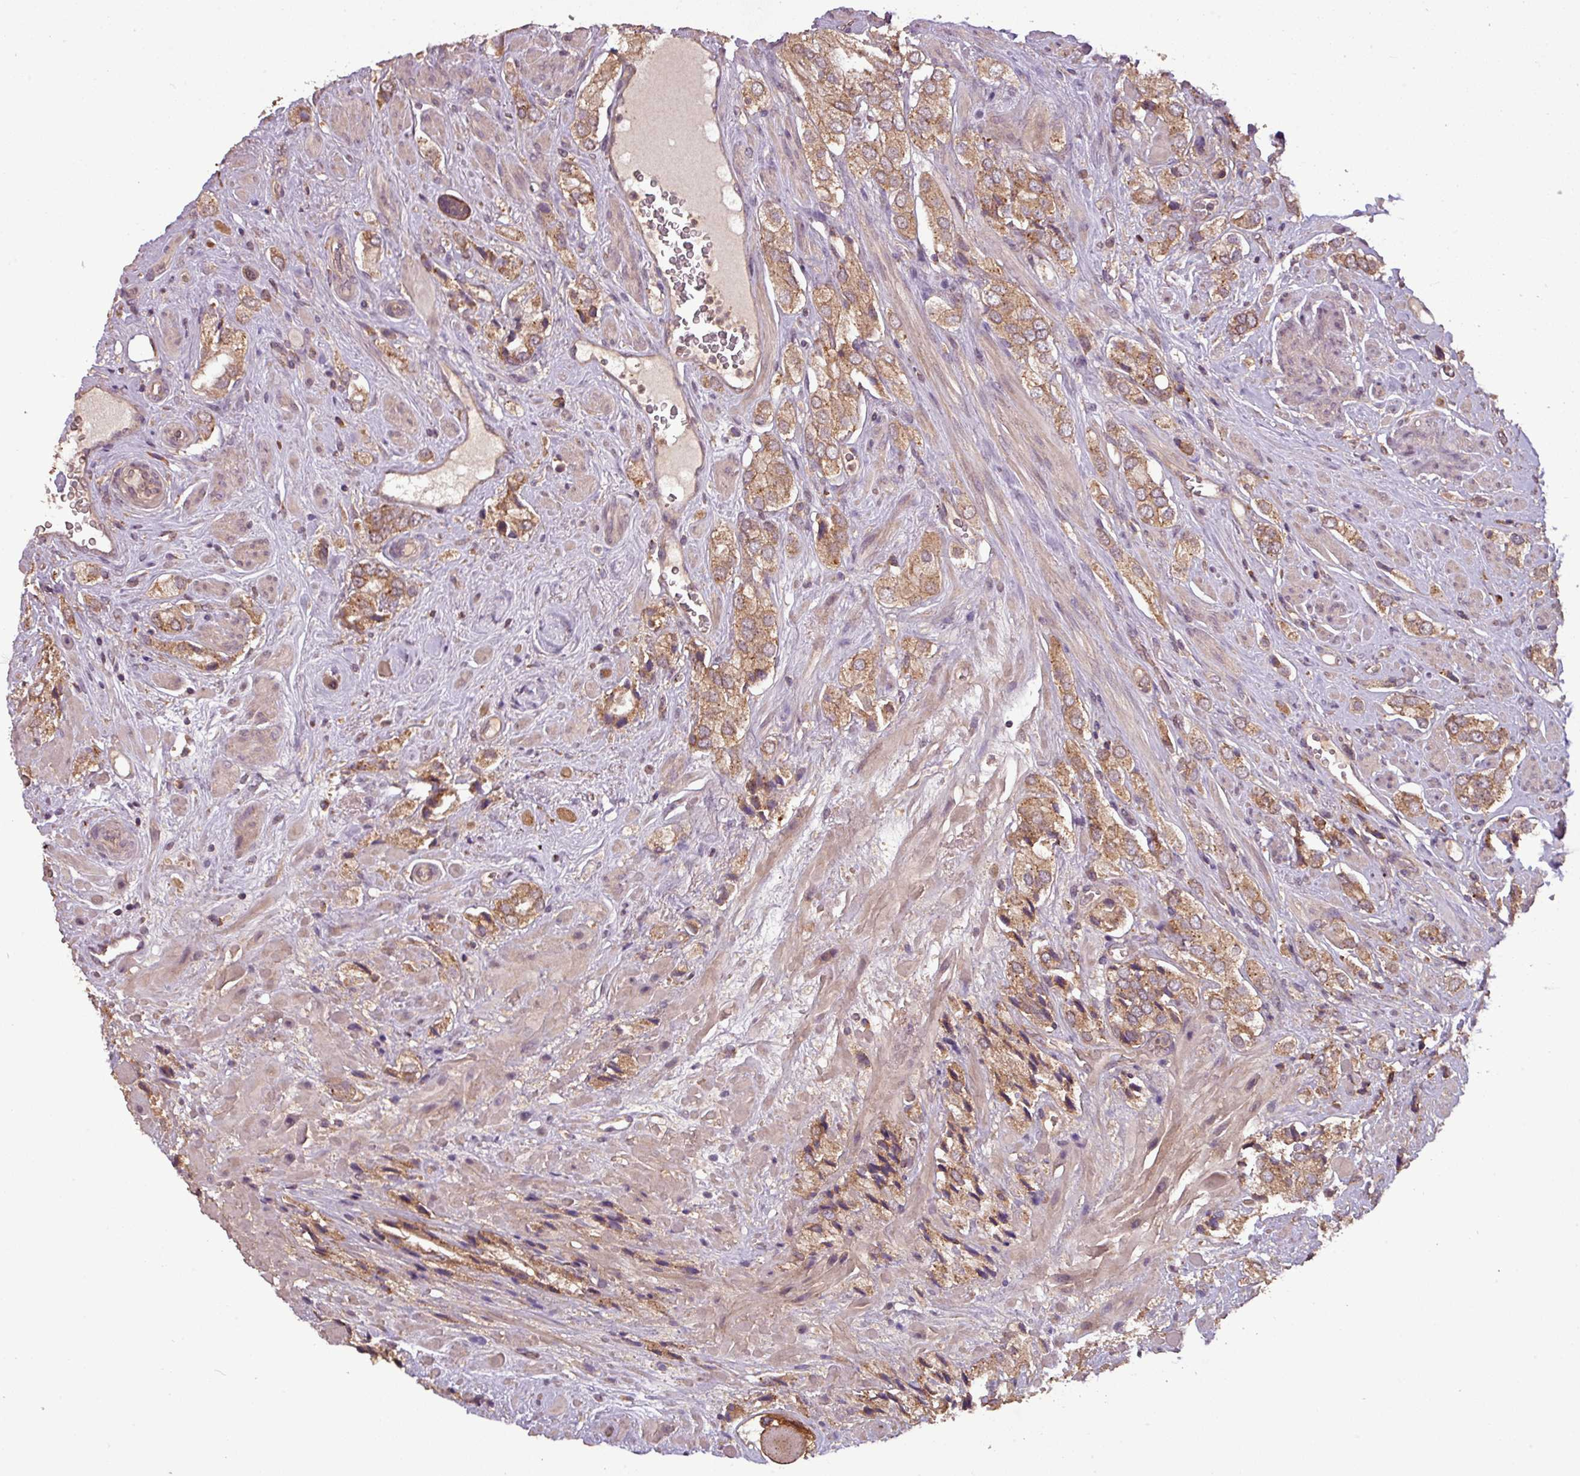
{"staining": {"intensity": "moderate", "quantity": ">75%", "location": "cytoplasmic/membranous"}, "tissue": "prostate cancer", "cell_type": "Tumor cells", "image_type": "cancer", "snomed": [{"axis": "morphology", "description": "Adenocarcinoma, High grade"}, {"axis": "topography", "description": "Prostate and seminal vesicle, NOS"}], "caption": "There is medium levels of moderate cytoplasmic/membranous staining in tumor cells of prostate adenocarcinoma (high-grade), as demonstrated by immunohistochemical staining (brown color).", "gene": "NT5C3A", "patient": {"sex": "male", "age": 64}}